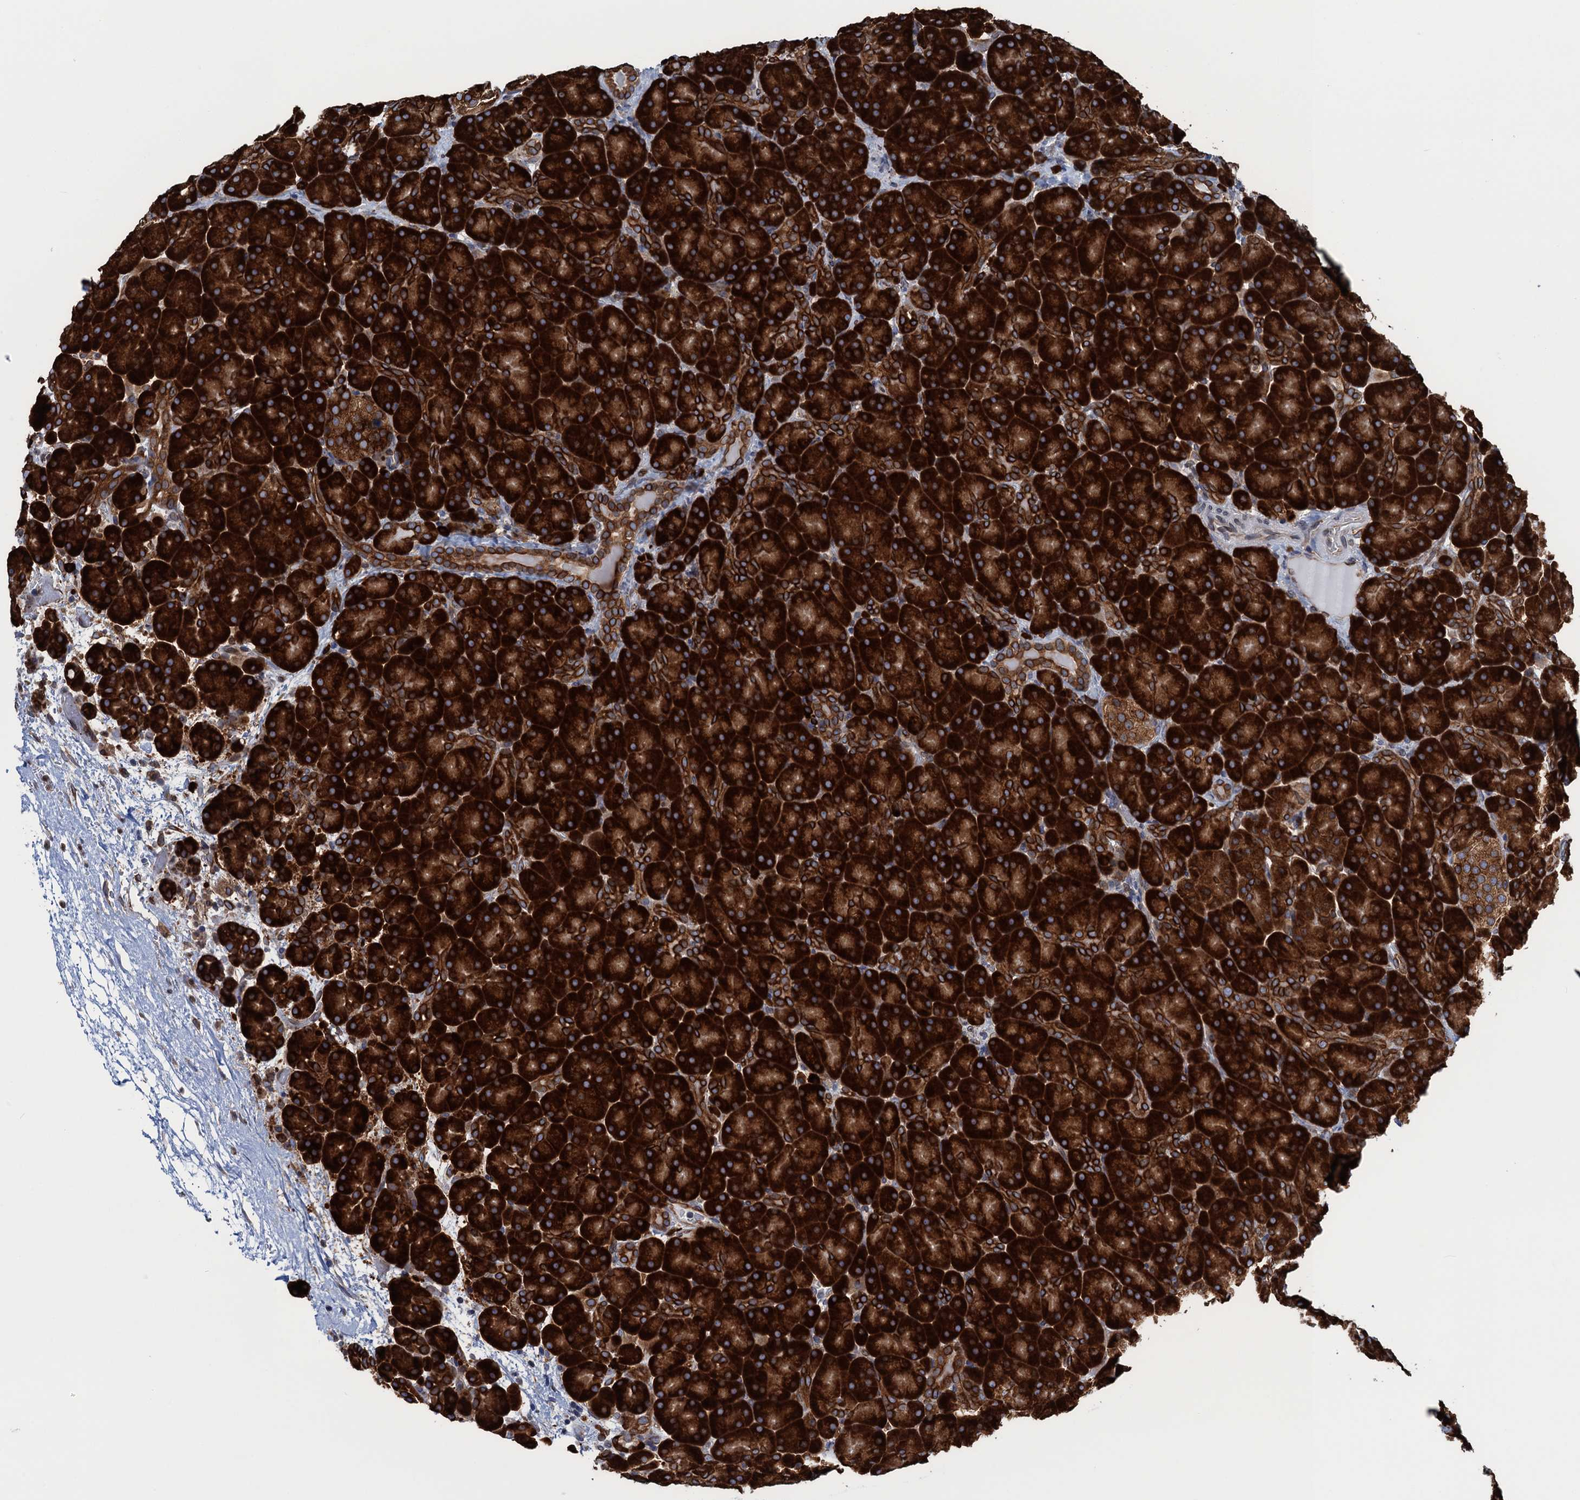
{"staining": {"intensity": "strong", "quantity": ">75%", "location": "cytoplasmic/membranous"}, "tissue": "pancreas", "cell_type": "Exocrine glandular cells", "image_type": "normal", "snomed": [{"axis": "morphology", "description": "Normal tissue, NOS"}, {"axis": "topography", "description": "Pancreas"}], "caption": "High-magnification brightfield microscopy of normal pancreas stained with DAB (brown) and counterstained with hematoxylin (blue). exocrine glandular cells exhibit strong cytoplasmic/membranous positivity is seen in about>75% of cells. (DAB = brown stain, brightfield microscopy at high magnification).", "gene": "TMEM205", "patient": {"sex": "male", "age": 66}}